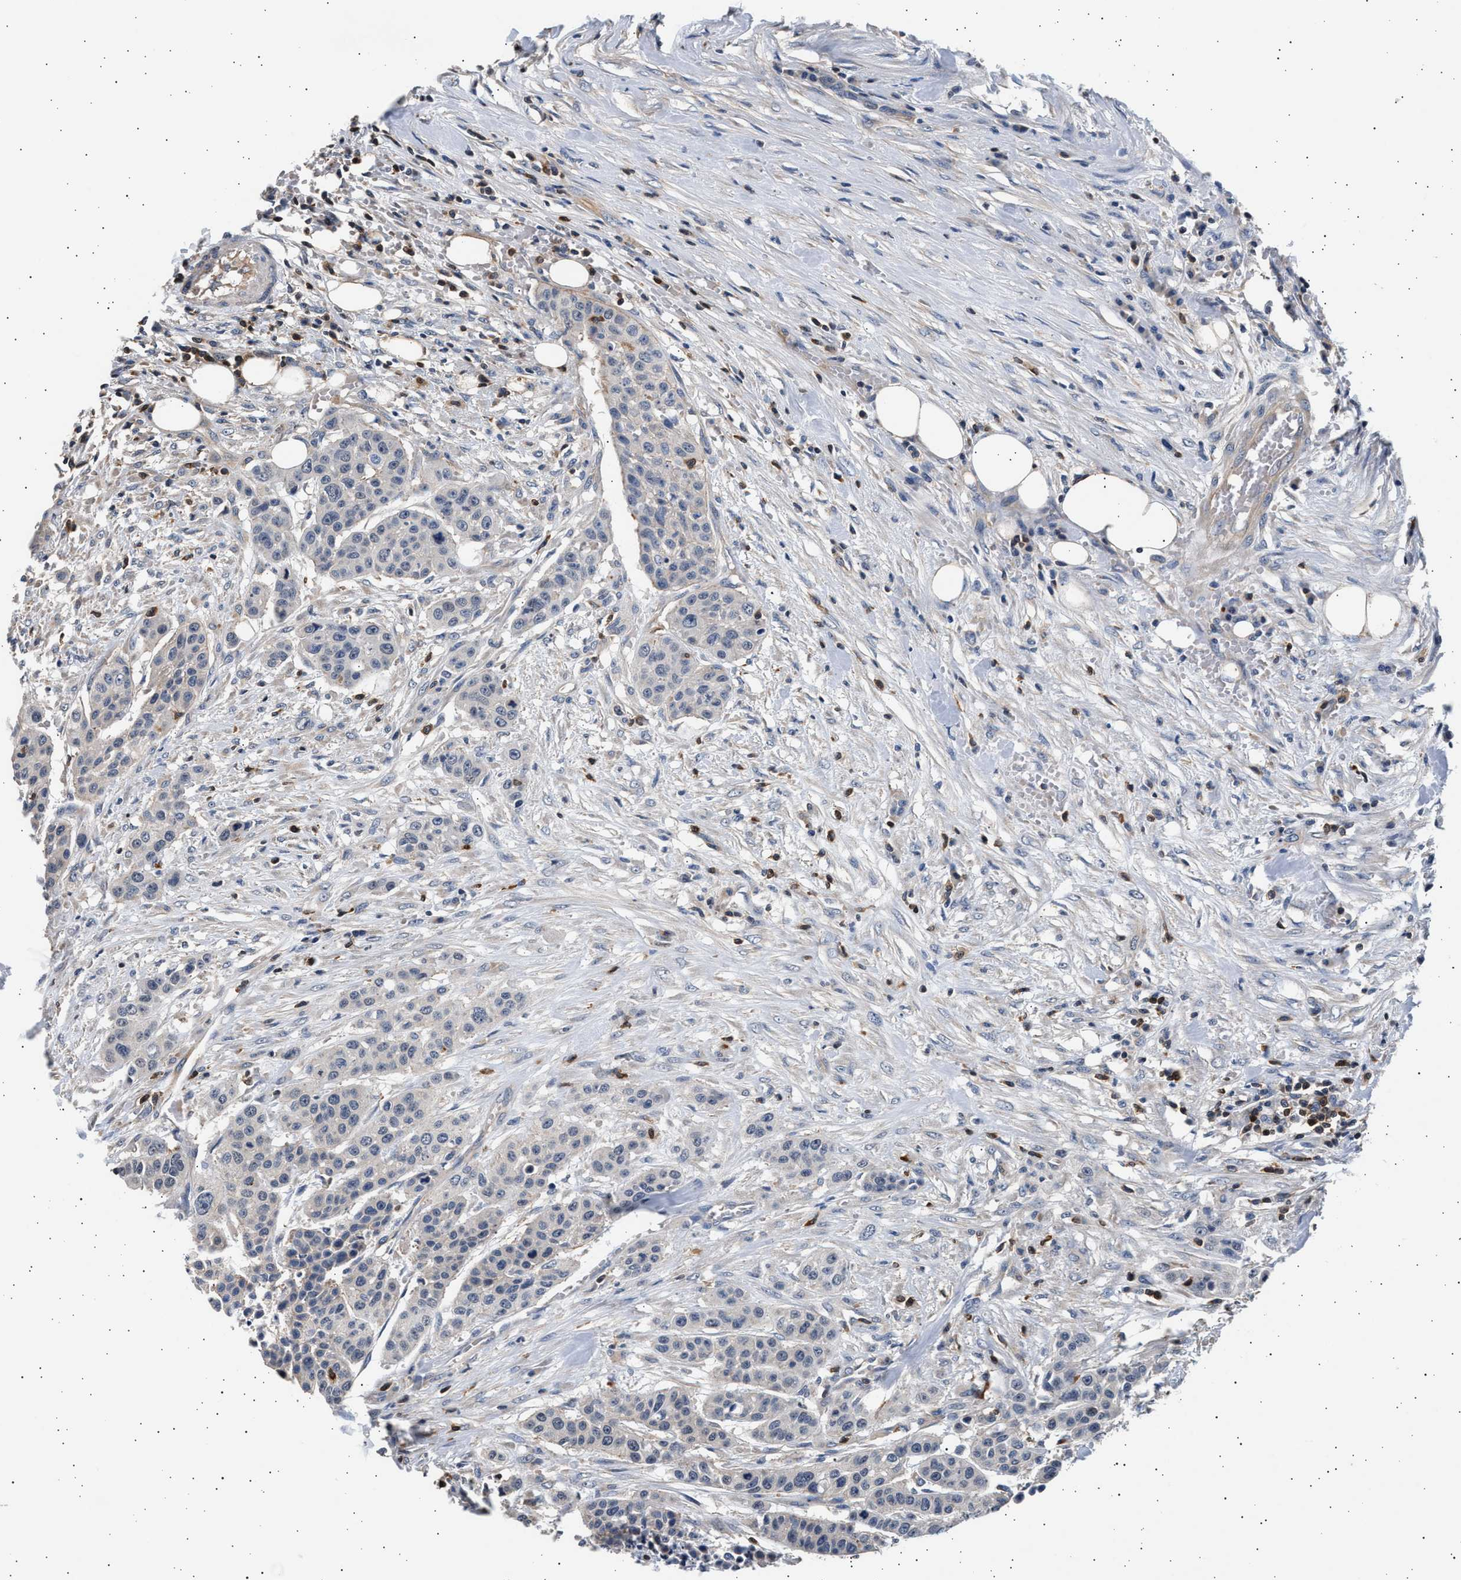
{"staining": {"intensity": "negative", "quantity": "none", "location": "none"}, "tissue": "urothelial cancer", "cell_type": "Tumor cells", "image_type": "cancer", "snomed": [{"axis": "morphology", "description": "Urothelial carcinoma, High grade"}, {"axis": "topography", "description": "Urinary bladder"}], "caption": "Protein analysis of urothelial carcinoma (high-grade) demonstrates no significant expression in tumor cells.", "gene": "GRAP2", "patient": {"sex": "male", "age": 74}}